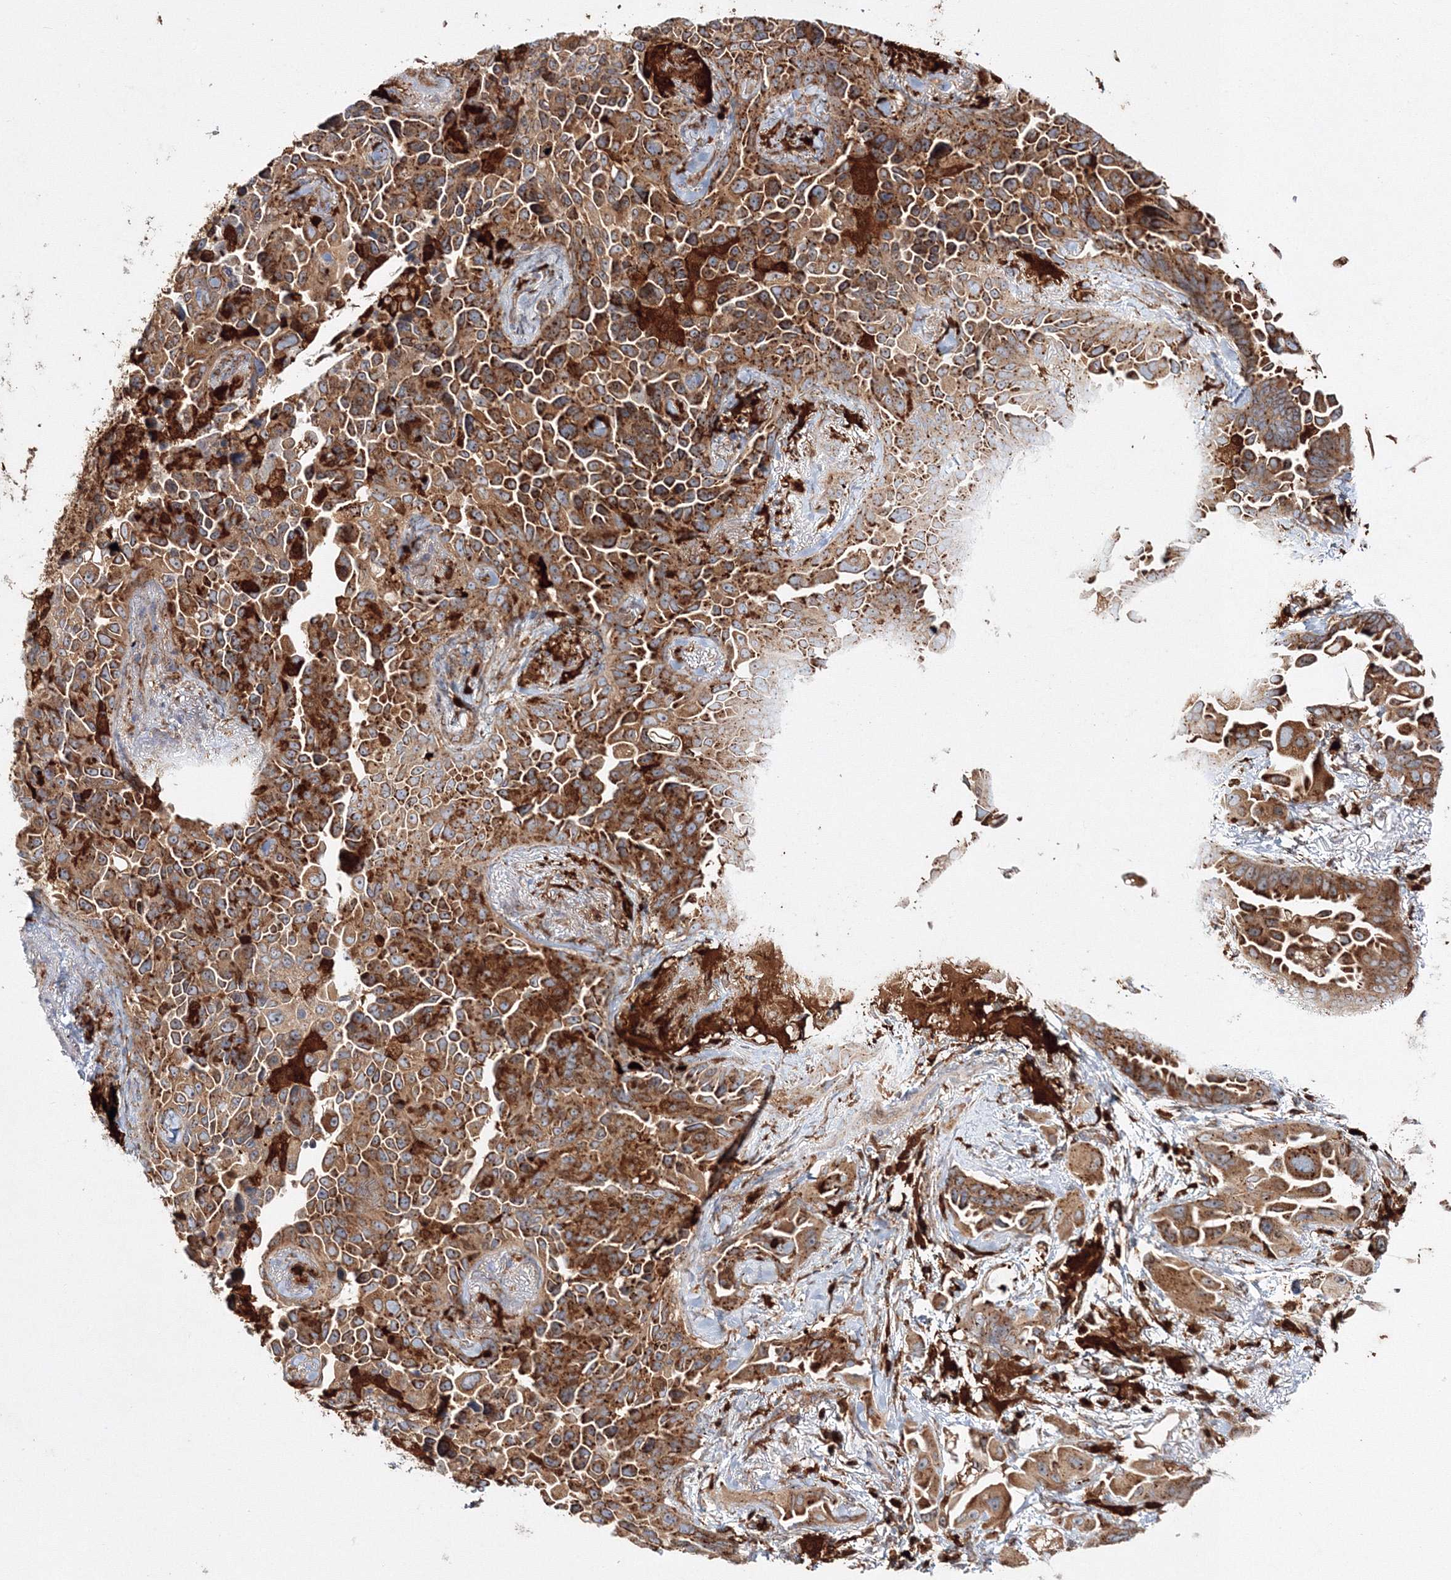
{"staining": {"intensity": "moderate", "quantity": ">75%", "location": "cytoplasmic/membranous"}, "tissue": "lung cancer", "cell_type": "Tumor cells", "image_type": "cancer", "snomed": [{"axis": "morphology", "description": "Adenocarcinoma, NOS"}, {"axis": "topography", "description": "Lung"}], "caption": "High-magnification brightfield microscopy of lung cancer stained with DAB (3,3'-diaminobenzidine) (brown) and counterstained with hematoxylin (blue). tumor cells exhibit moderate cytoplasmic/membranous staining is present in about>75% of cells.", "gene": "ARCN1", "patient": {"sex": "female", "age": 67}}